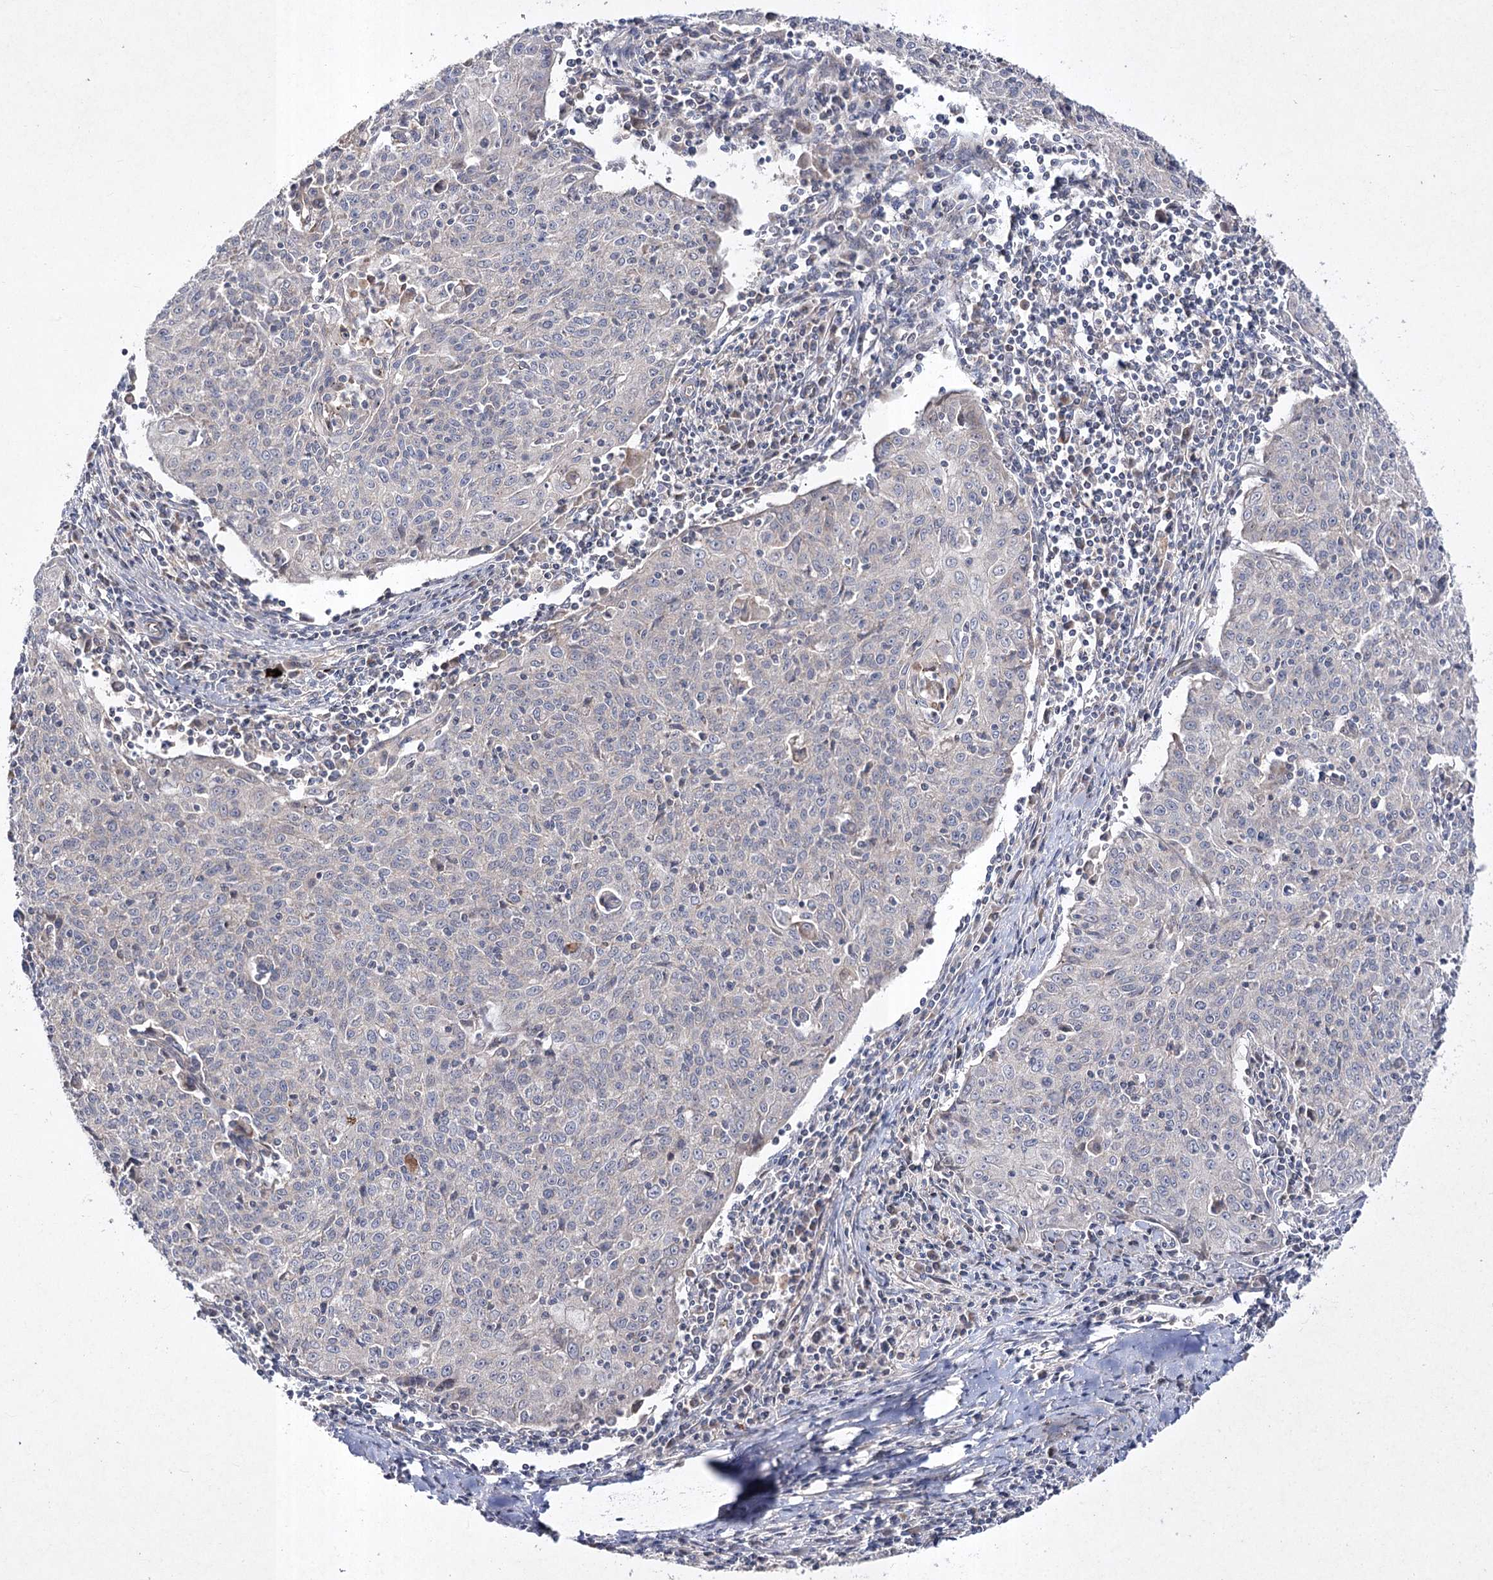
{"staining": {"intensity": "negative", "quantity": "none", "location": "none"}, "tissue": "cervical cancer", "cell_type": "Tumor cells", "image_type": "cancer", "snomed": [{"axis": "morphology", "description": "Squamous cell carcinoma, NOS"}, {"axis": "topography", "description": "Cervix"}], "caption": "There is no significant positivity in tumor cells of cervical squamous cell carcinoma. (Brightfield microscopy of DAB IHC at high magnification).", "gene": "FANCL", "patient": {"sex": "female", "age": 48}}